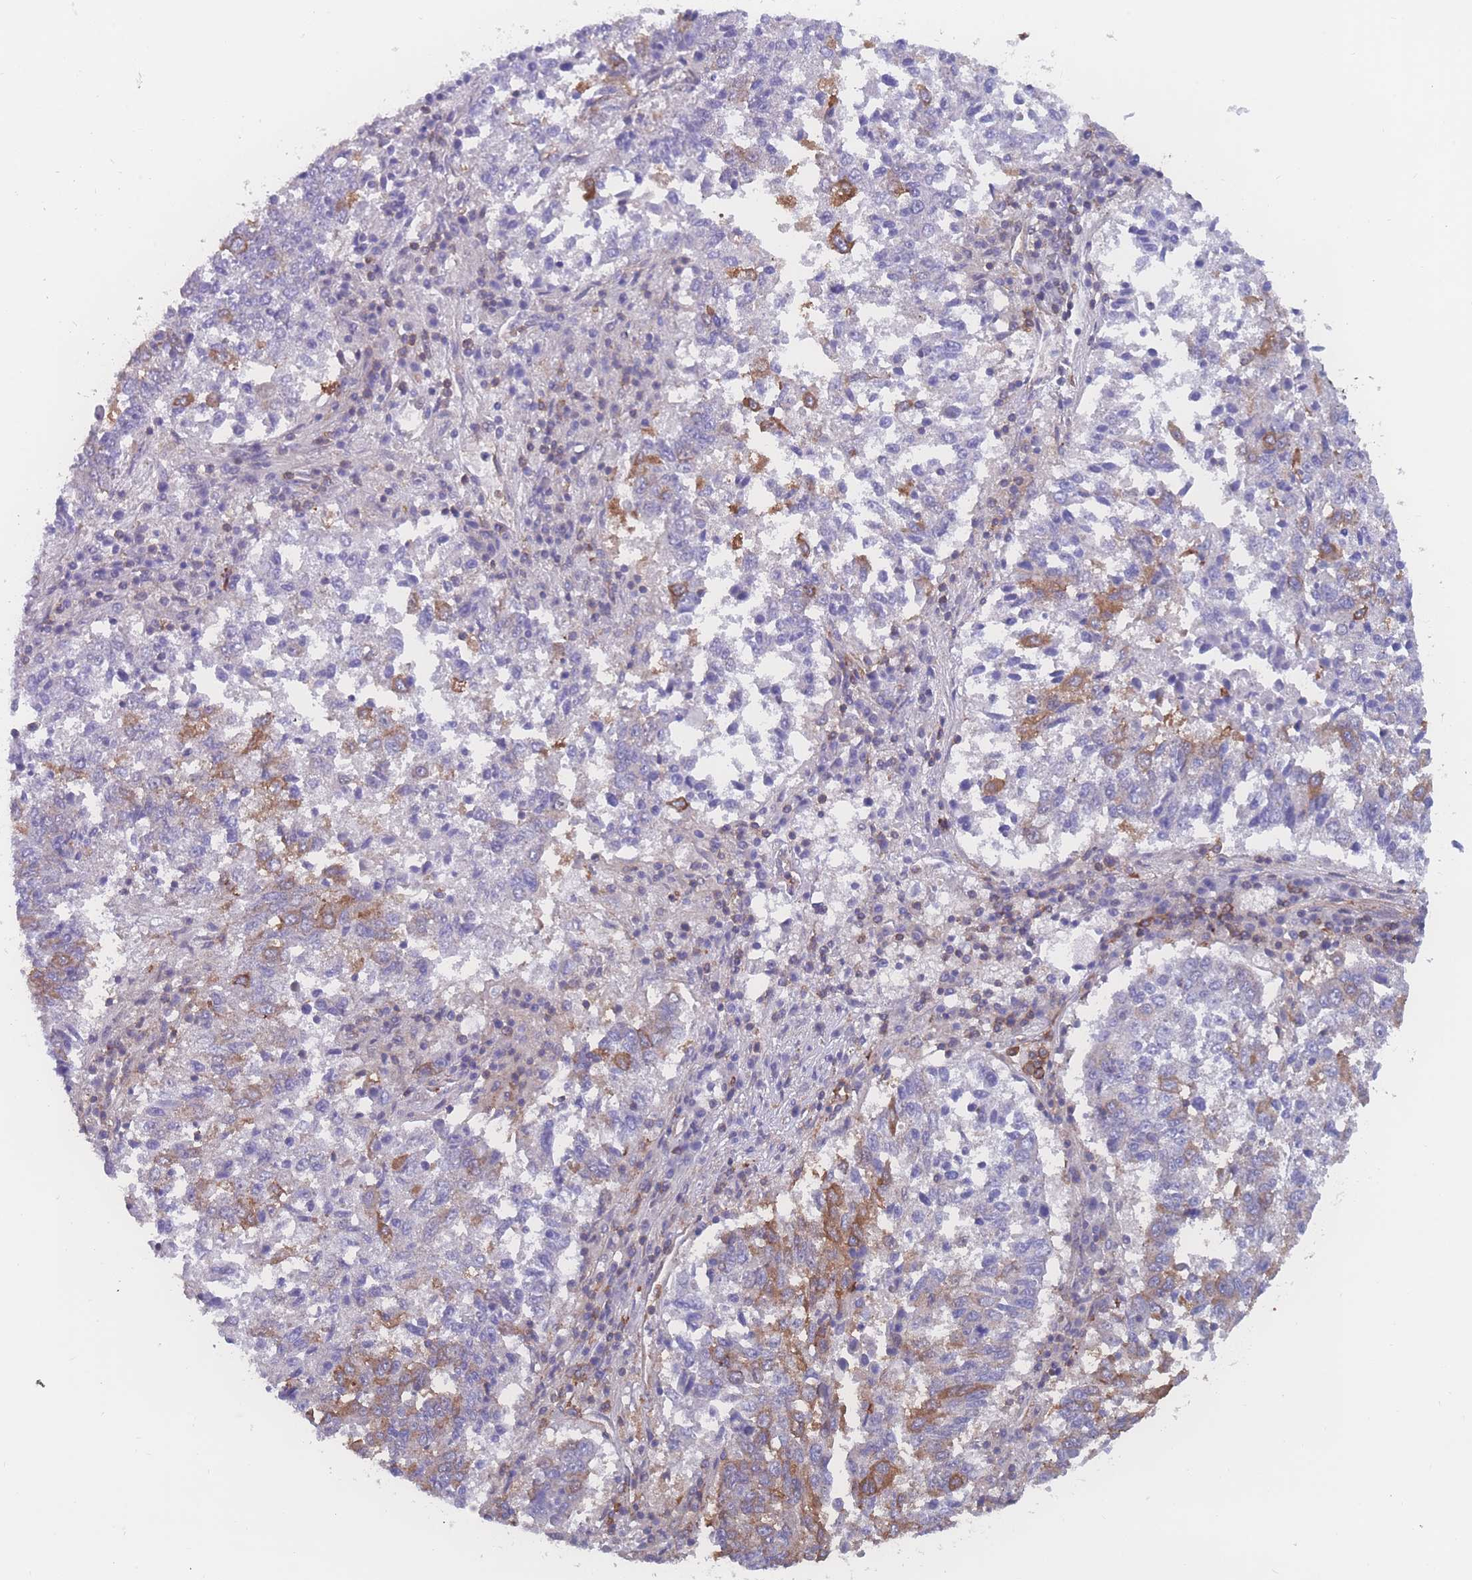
{"staining": {"intensity": "moderate", "quantity": "25%-75%", "location": "cytoplasmic/membranous"}, "tissue": "lung cancer", "cell_type": "Tumor cells", "image_type": "cancer", "snomed": [{"axis": "morphology", "description": "Squamous cell carcinoma, NOS"}, {"axis": "topography", "description": "Lung"}], "caption": "Immunohistochemistry (DAB) staining of human squamous cell carcinoma (lung) exhibits moderate cytoplasmic/membranous protein staining in approximately 25%-75% of tumor cells.", "gene": "CFAP97", "patient": {"sex": "male", "age": 73}}